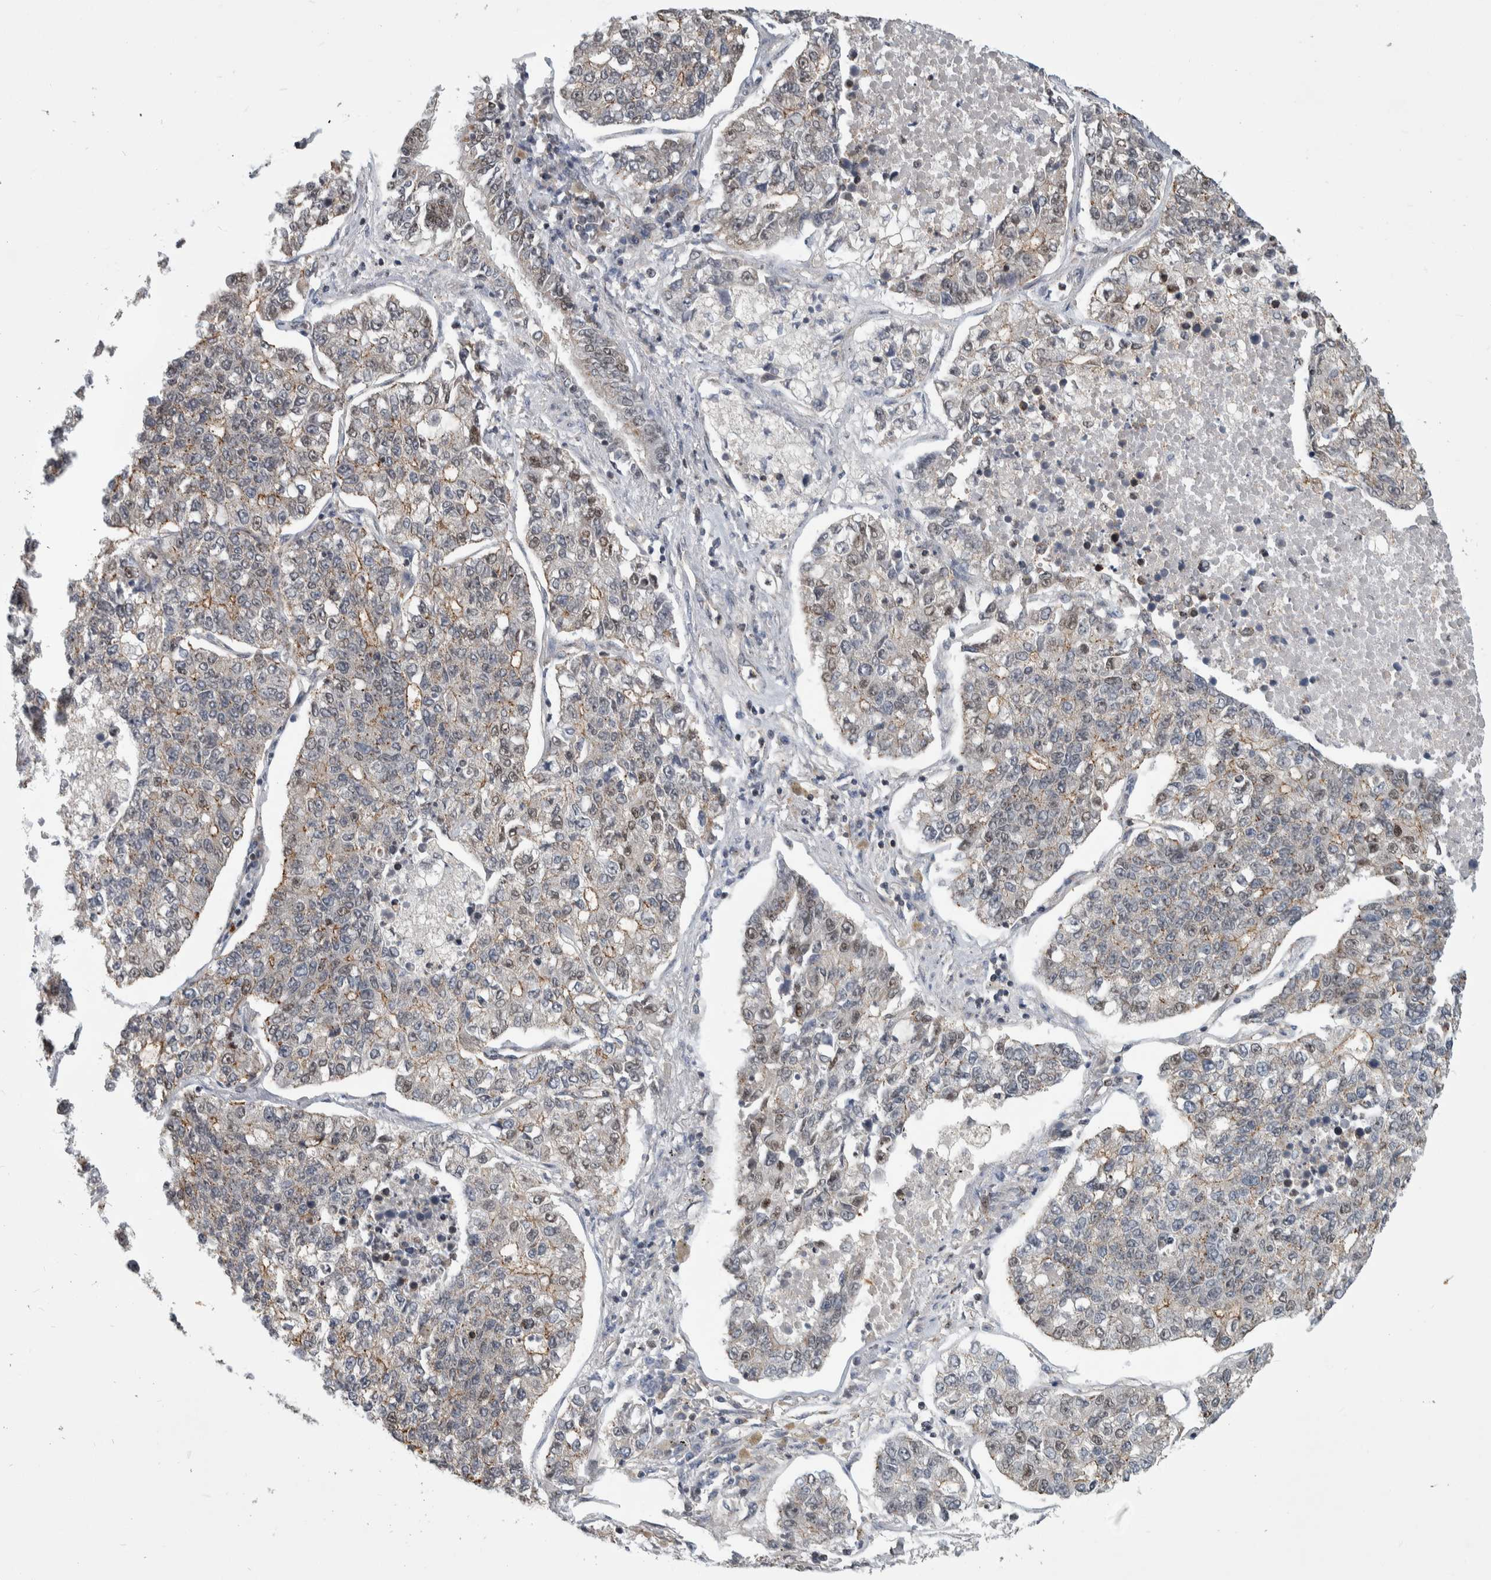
{"staining": {"intensity": "weak", "quantity": ">75%", "location": "cytoplasmic/membranous"}, "tissue": "lung cancer", "cell_type": "Tumor cells", "image_type": "cancer", "snomed": [{"axis": "morphology", "description": "Adenocarcinoma, NOS"}, {"axis": "topography", "description": "Lung"}], "caption": "High-power microscopy captured an IHC photomicrograph of lung cancer, revealing weak cytoplasmic/membranous expression in approximately >75% of tumor cells. (DAB = brown stain, brightfield microscopy at high magnification).", "gene": "MSL1", "patient": {"sex": "male", "age": 49}}